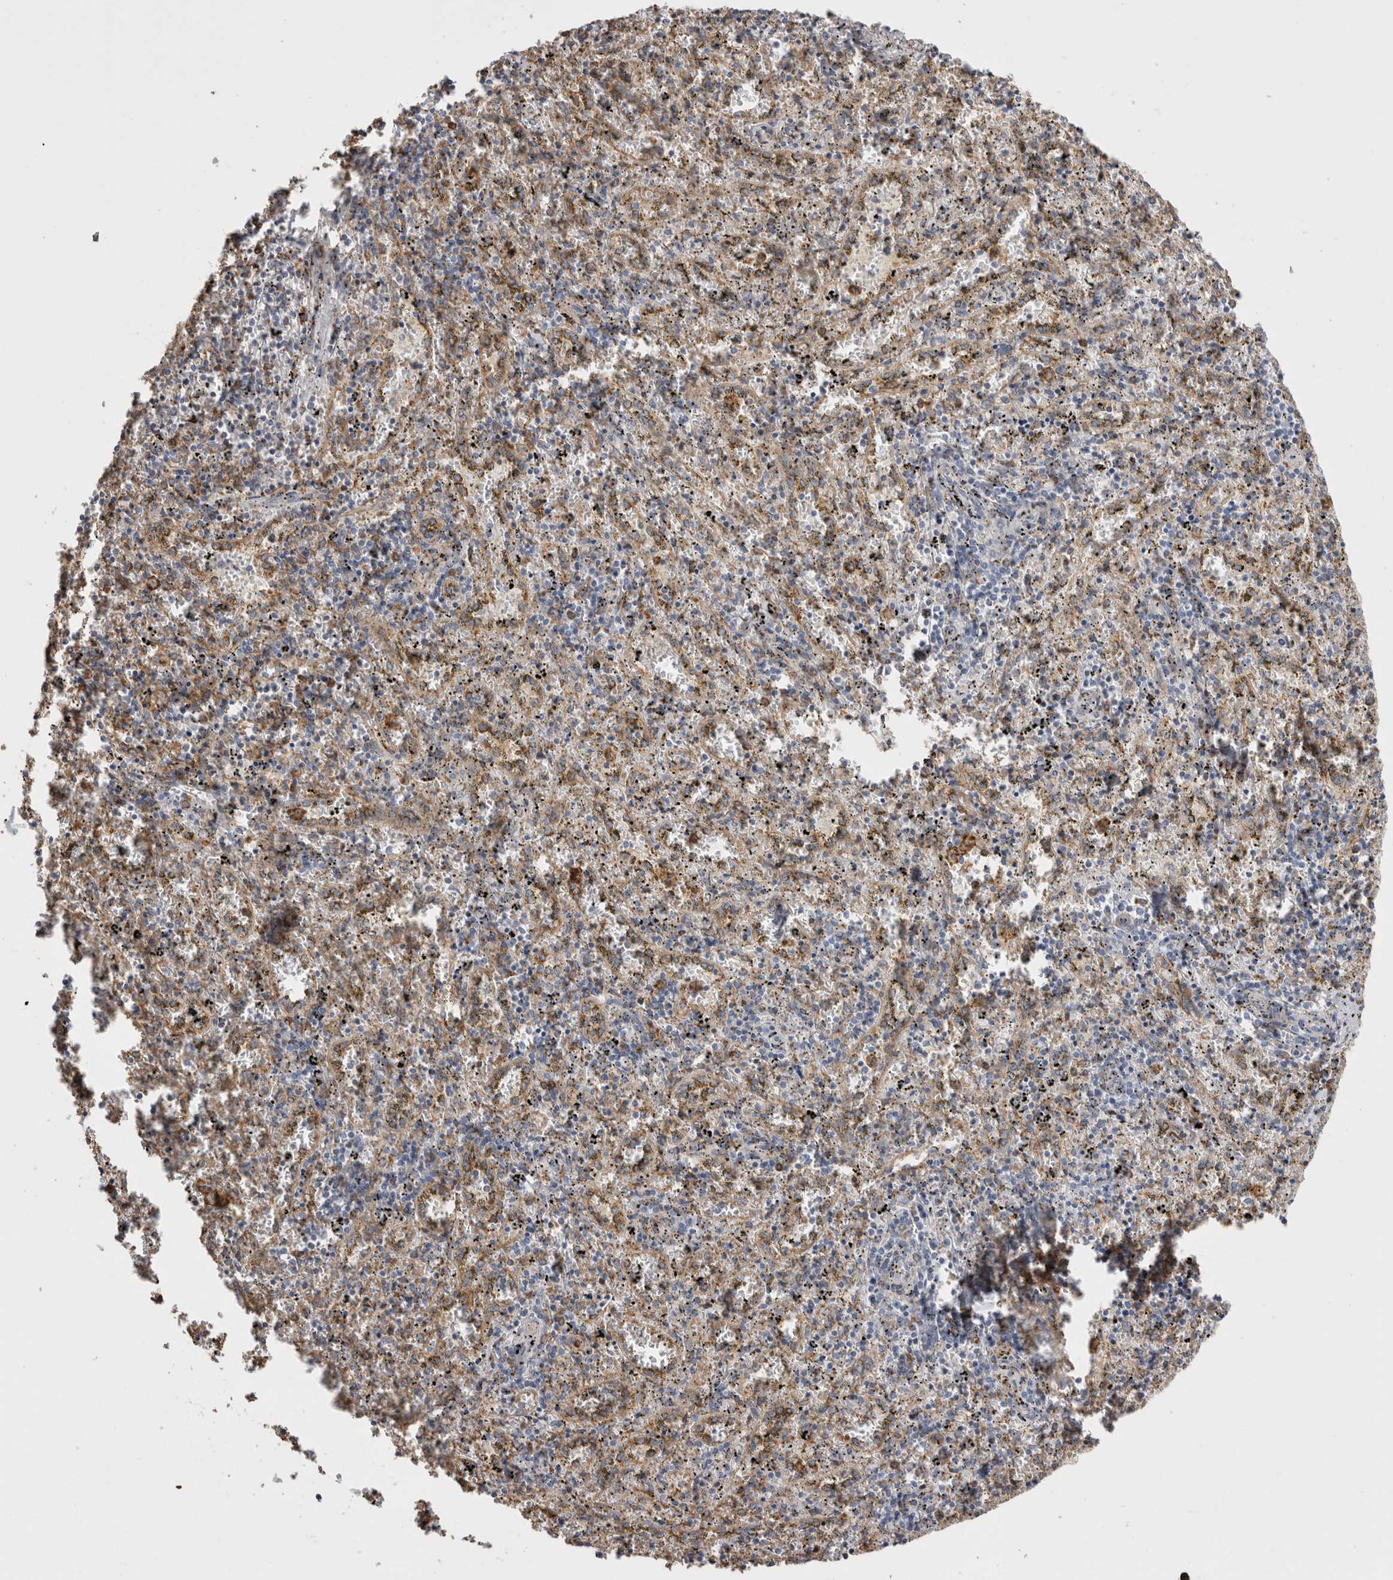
{"staining": {"intensity": "weak", "quantity": "25%-75%", "location": "cytoplasmic/membranous"}, "tissue": "spleen", "cell_type": "Cells in red pulp", "image_type": "normal", "snomed": [{"axis": "morphology", "description": "Normal tissue, NOS"}, {"axis": "topography", "description": "Spleen"}], "caption": "Immunohistochemistry (DAB (3,3'-diaminobenzidine)) staining of unremarkable human spleen shows weak cytoplasmic/membranous protein positivity in approximately 25%-75% of cells in red pulp.", "gene": "LRPAP1", "patient": {"sex": "male", "age": 11}}